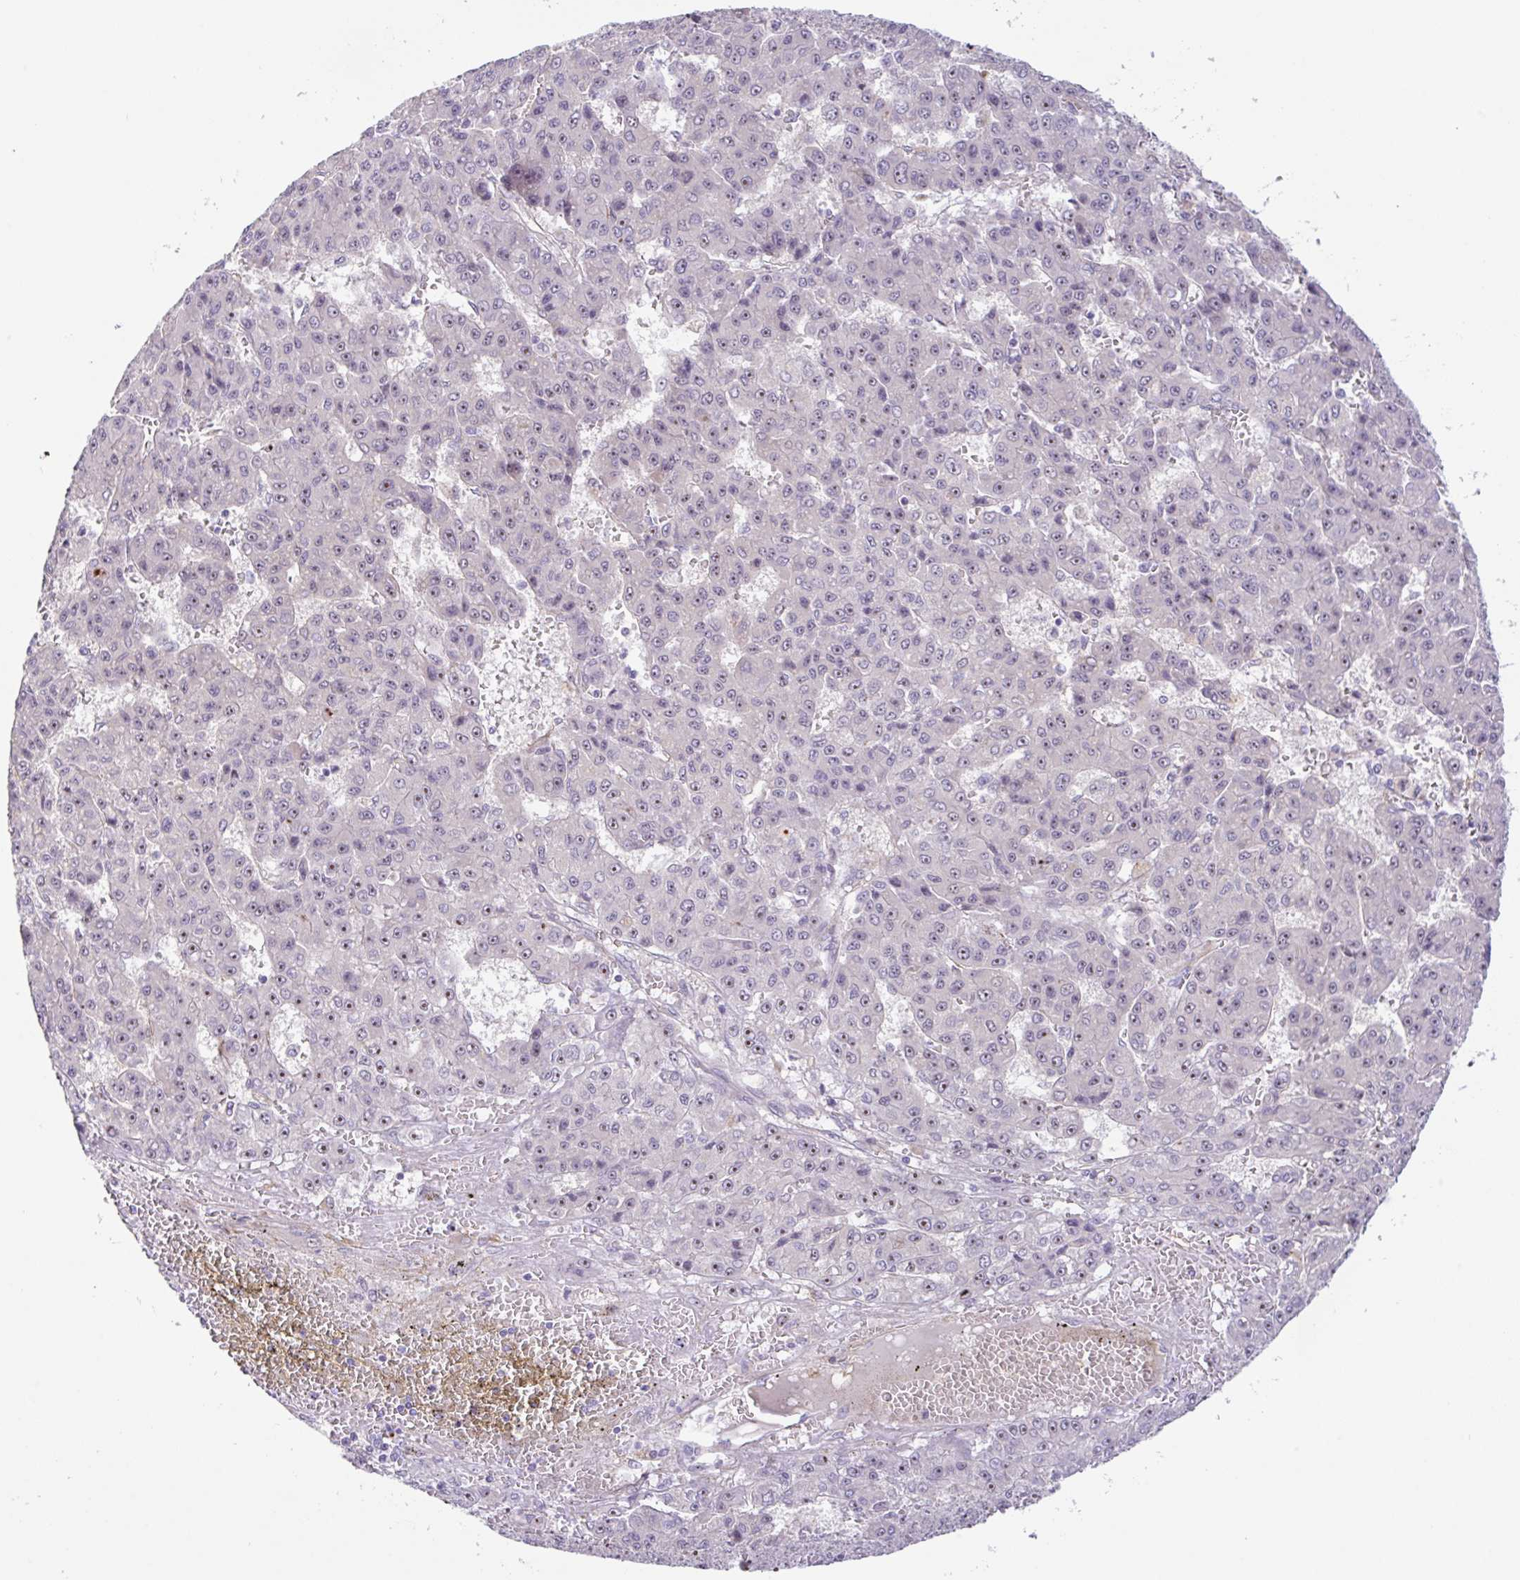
{"staining": {"intensity": "moderate", "quantity": "<25%", "location": "nuclear"}, "tissue": "liver cancer", "cell_type": "Tumor cells", "image_type": "cancer", "snomed": [{"axis": "morphology", "description": "Carcinoma, Hepatocellular, NOS"}, {"axis": "topography", "description": "Liver"}], "caption": "Tumor cells show low levels of moderate nuclear staining in about <25% of cells in liver cancer. Using DAB (brown) and hematoxylin (blue) stains, captured at high magnification using brightfield microscopy.", "gene": "MXRA8", "patient": {"sex": "male", "age": 70}}